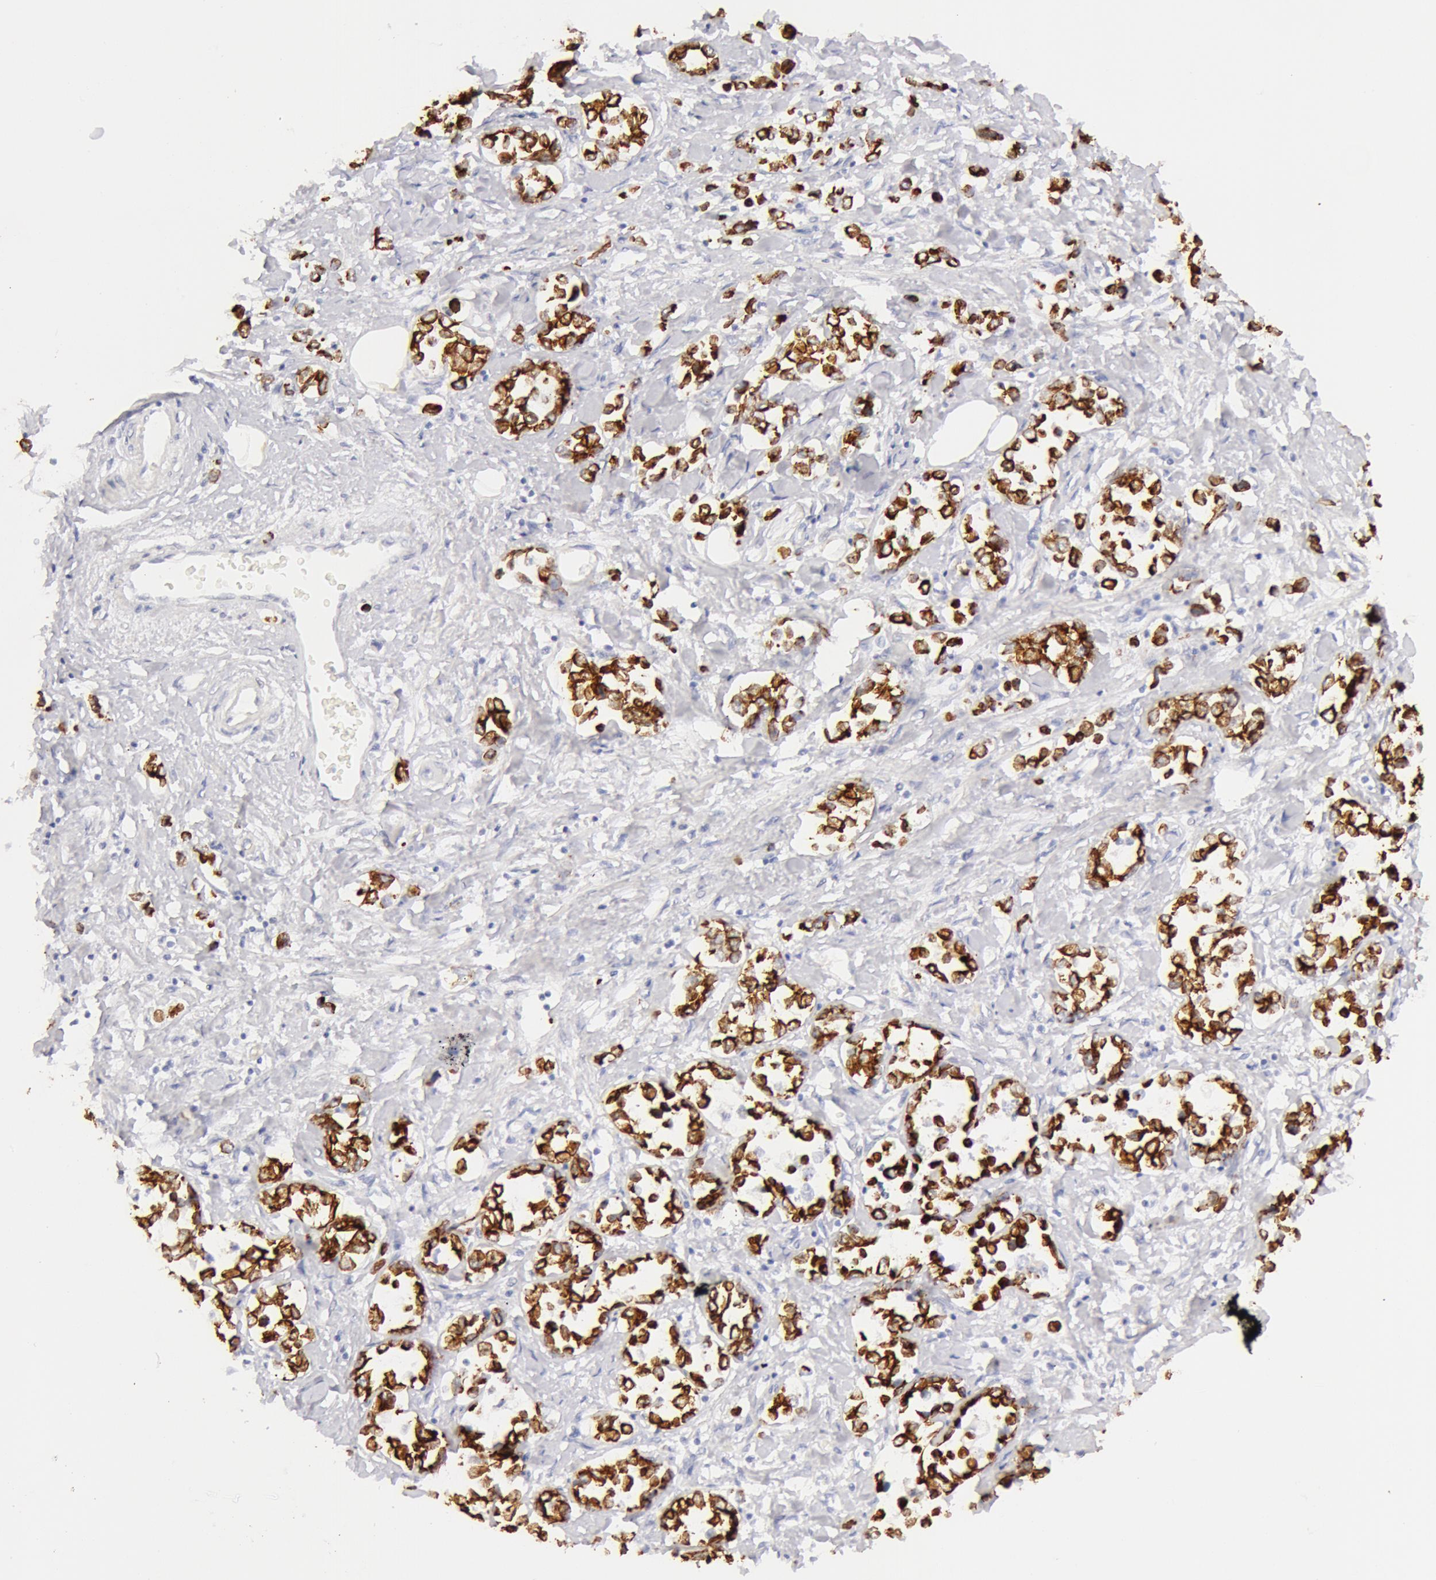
{"staining": {"intensity": "moderate", "quantity": ">75%", "location": "cytoplasmic/membranous"}, "tissue": "stomach cancer", "cell_type": "Tumor cells", "image_type": "cancer", "snomed": [{"axis": "morphology", "description": "Adenocarcinoma, NOS"}, {"axis": "topography", "description": "Stomach, upper"}], "caption": "An IHC micrograph of tumor tissue is shown. Protein staining in brown shows moderate cytoplasmic/membranous positivity in adenocarcinoma (stomach) within tumor cells.", "gene": "KRT8", "patient": {"sex": "male", "age": 76}}